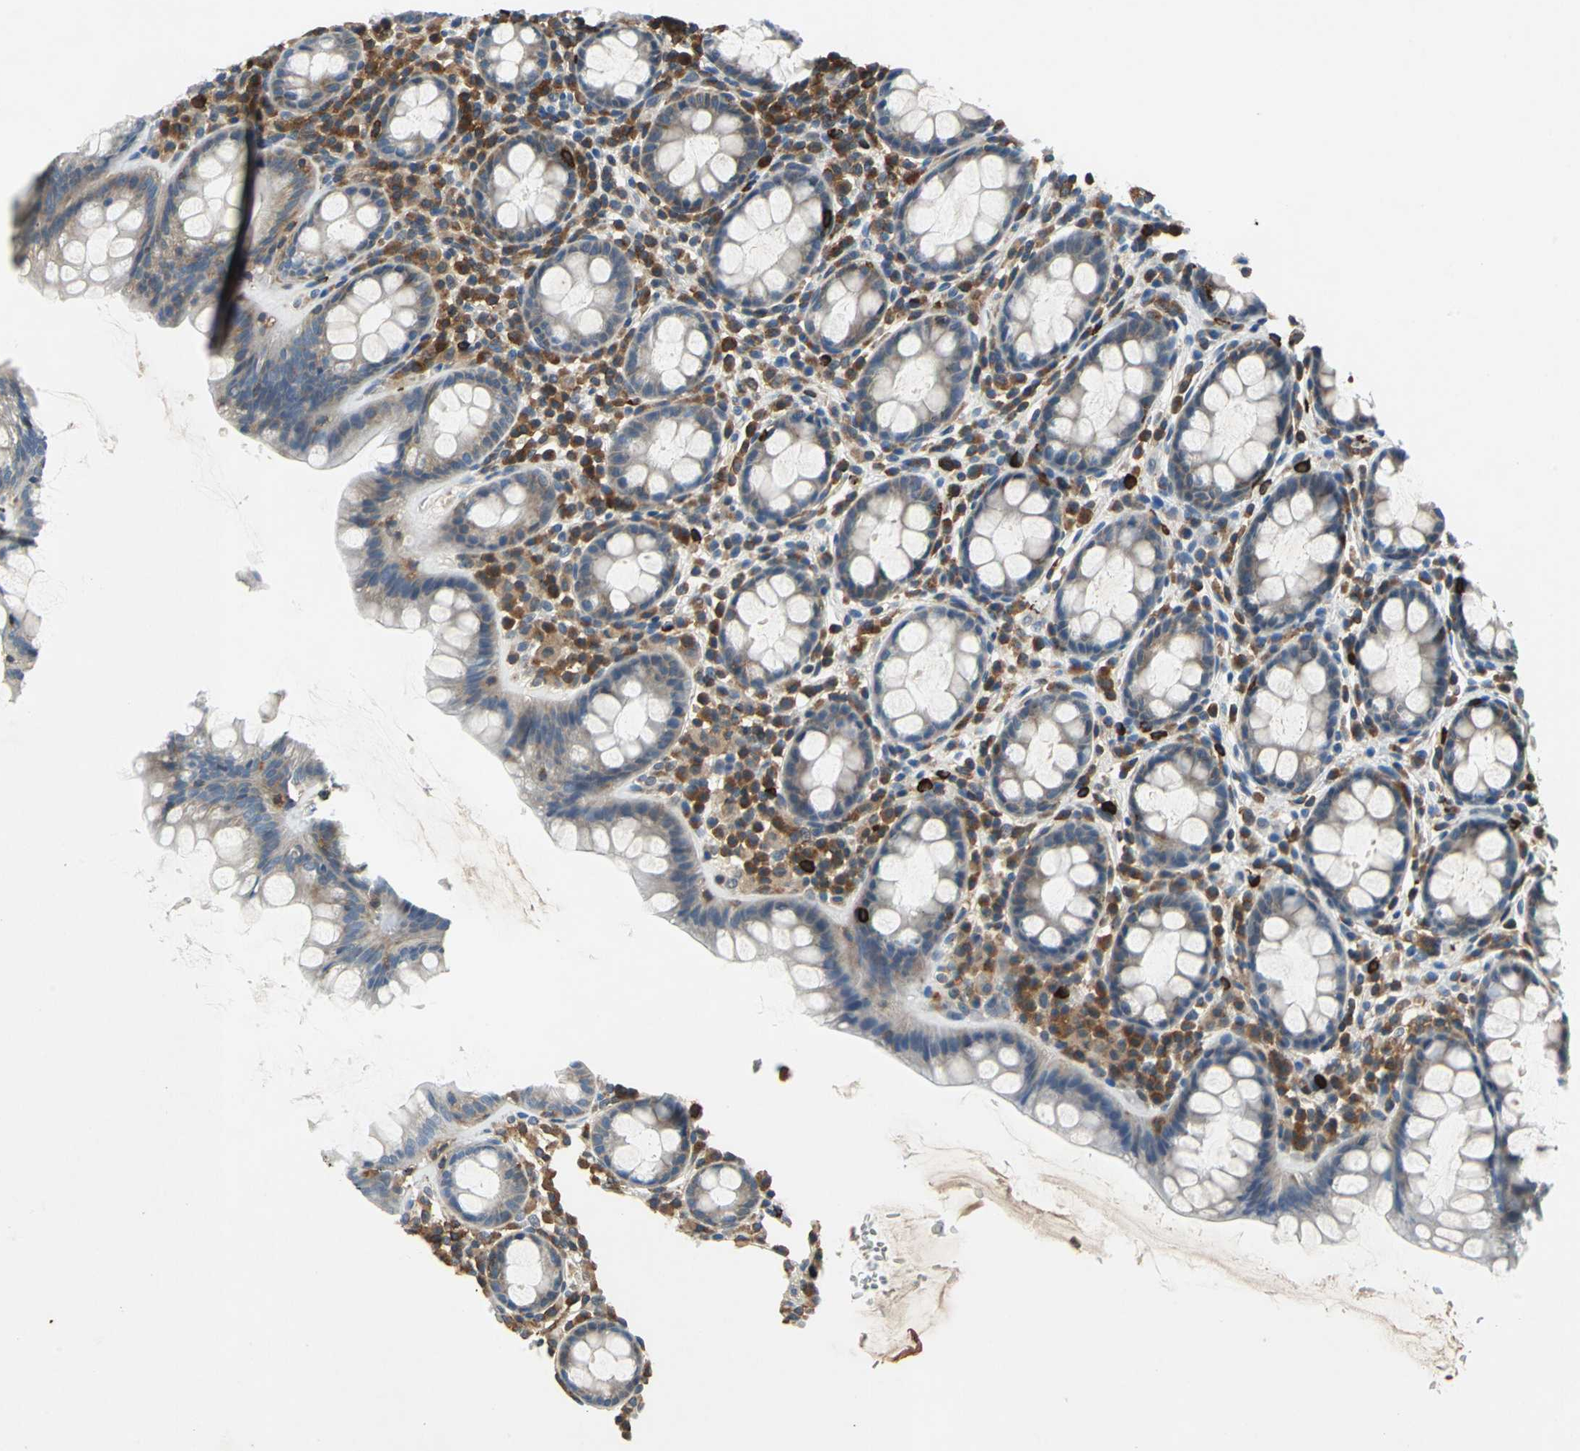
{"staining": {"intensity": "moderate", "quantity": "25%-75%", "location": "cytoplasmic/membranous"}, "tissue": "rectum", "cell_type": "Glandular cells", "image_type": "normal", "snomed": [{"axis": "morphology", "description": "Normal tissue, NOS"}, {"axis": "topography", "description": "Rectum"}], "caption": "This micrograph reveals unremarkable rectum stained with IHC to label a protein in brown. The cytoplasmic/membranous of glandular cells show moderate positivity for the protein. Nuclei are counter-stained blue.", "gene": "SLC19A2", "patient": {"sex": "male", "age": 92}}